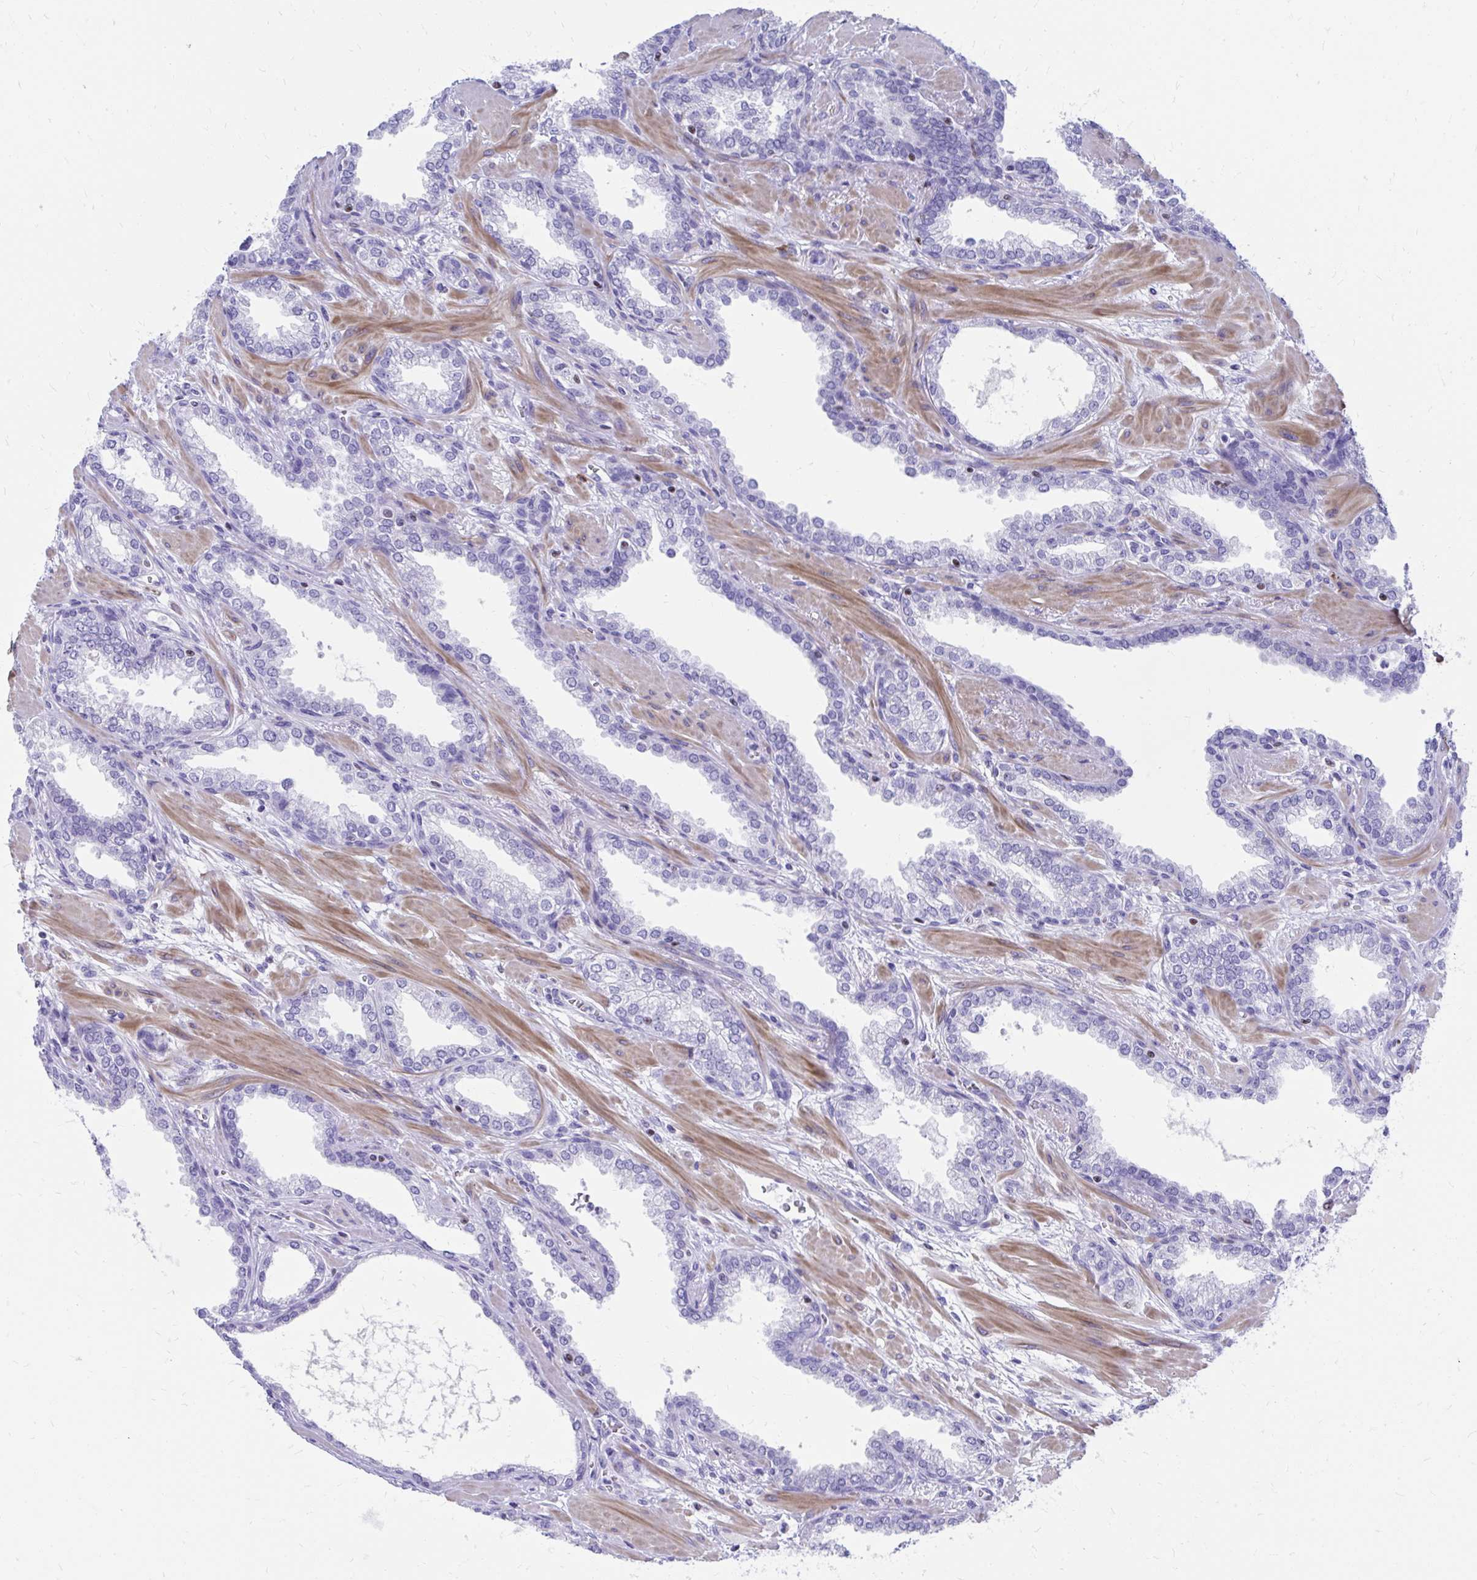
{"staining": {"intensity": "negative", "quantity": "none", "location": "none"}, "tissue": "prostate cancer", "cell_type": "Tumor cells", "image_type": "cancer", "snomed": [{"axis": "morphology", "description": "Adenocarcinoma, High grade"}, {"axis": "topography", "description": "Prostate"}], "caption": "Histopathology image shows no significant protein expression in tumor cells of prostate high-grade adenocarcinoma. (Immunohistochemistry (ihc), brightfield microscopy, high magnification).", "gene": "RUNX3", "patient": {"sex": "male", "age": 60}}